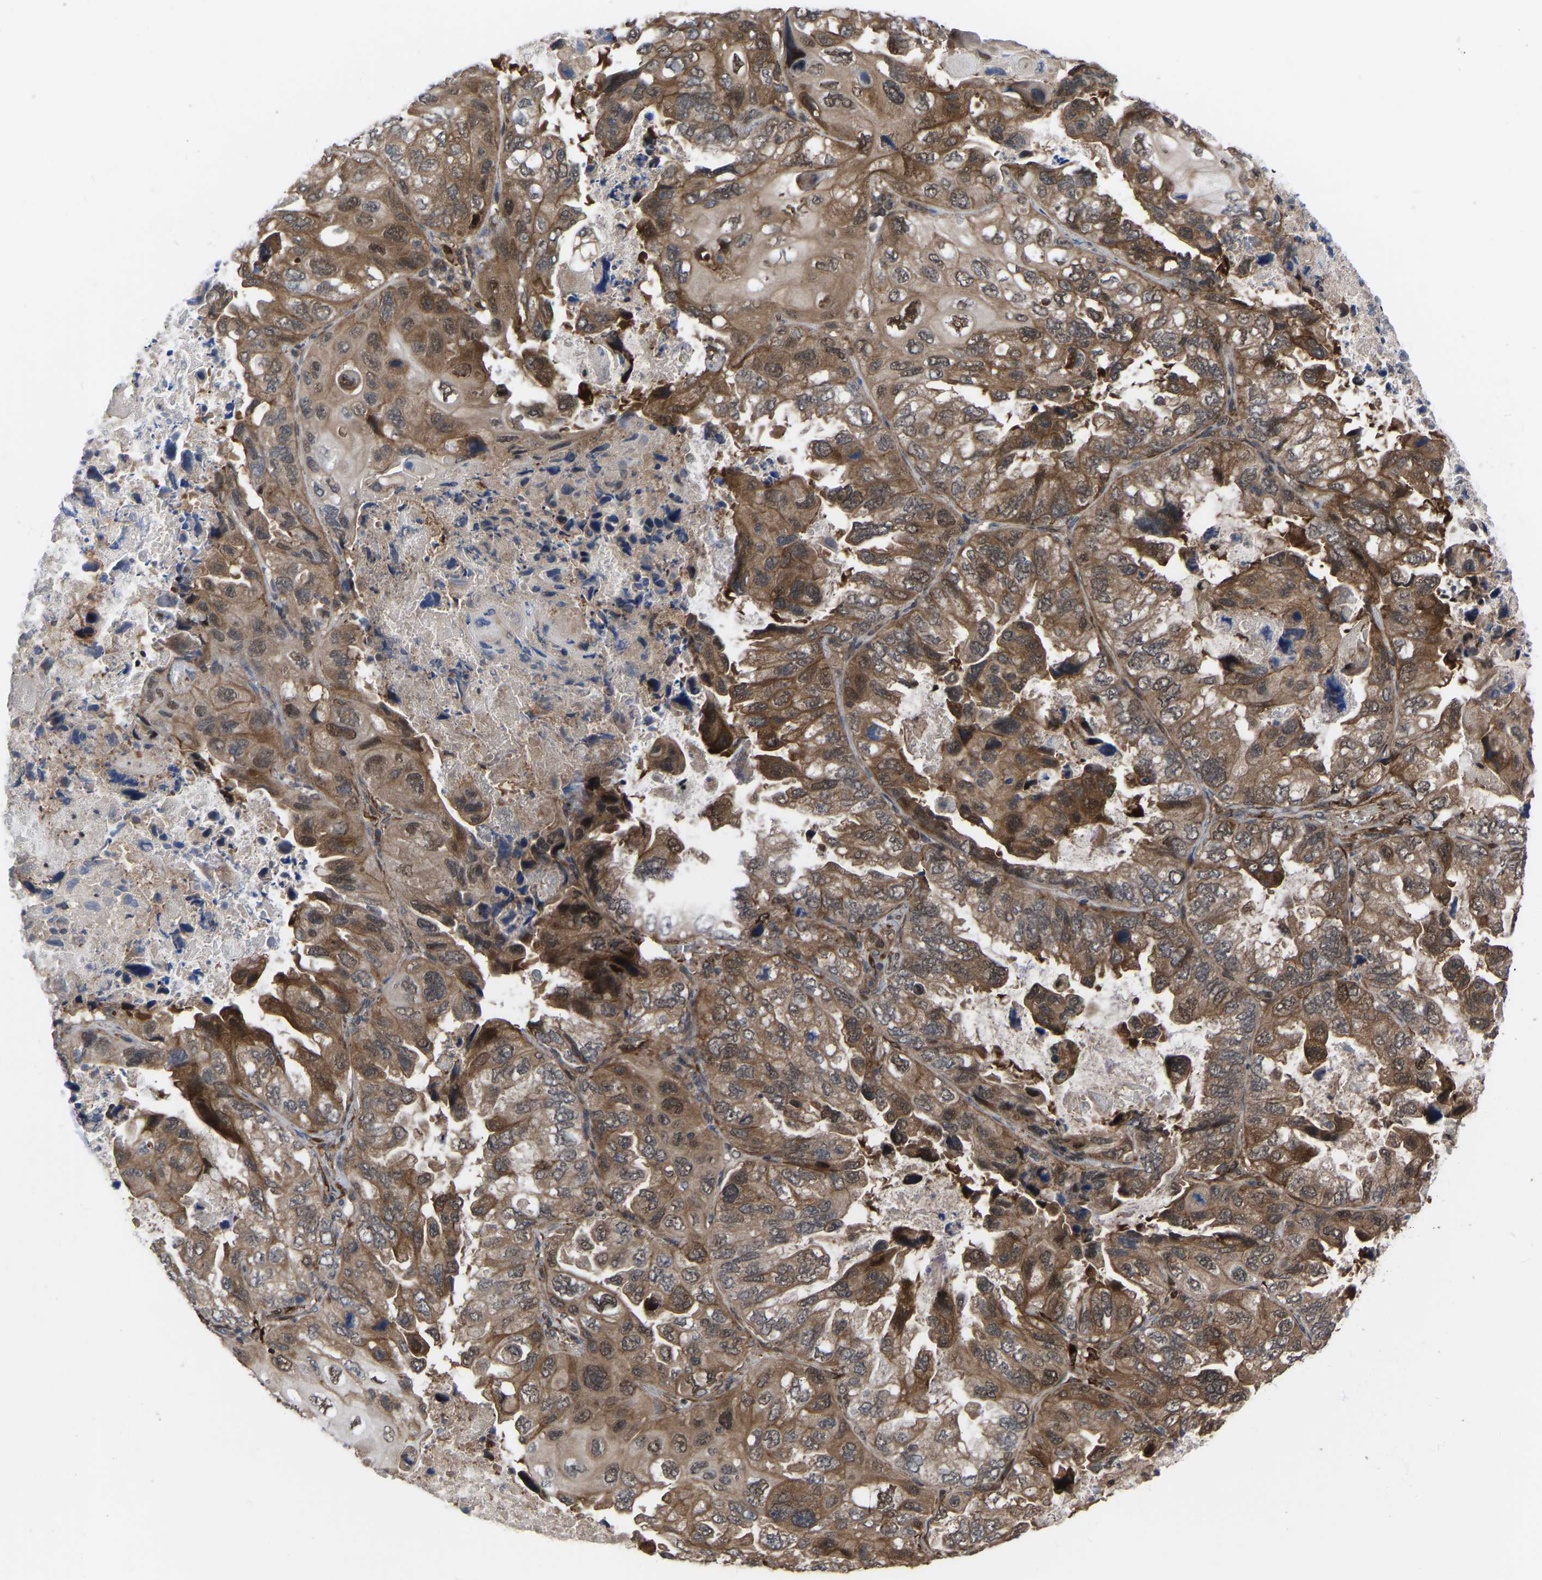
{"staining": {"intensity": "moderate", "quantity": ">75%", "location": "cytoplasmic/membranous,nuclear"}, "tissue": "lung cancer", "cell_type": "Tumor cells", "image_type": "cancer", "snomed": [{"axis": "morphology", "description": "Squamous cell carcinoma, NOS"}, {"axis": "topography", "description": "Lung"}], "caption": "This micrograph demonstrates IHC staining of human lung cancer, with medium moderate cytoplasmic/membranous and nuclear staining in approximately >75% of tumor cells.", "gene": "CYP7B1", "patient": {"sex": "female", "age": 73}}